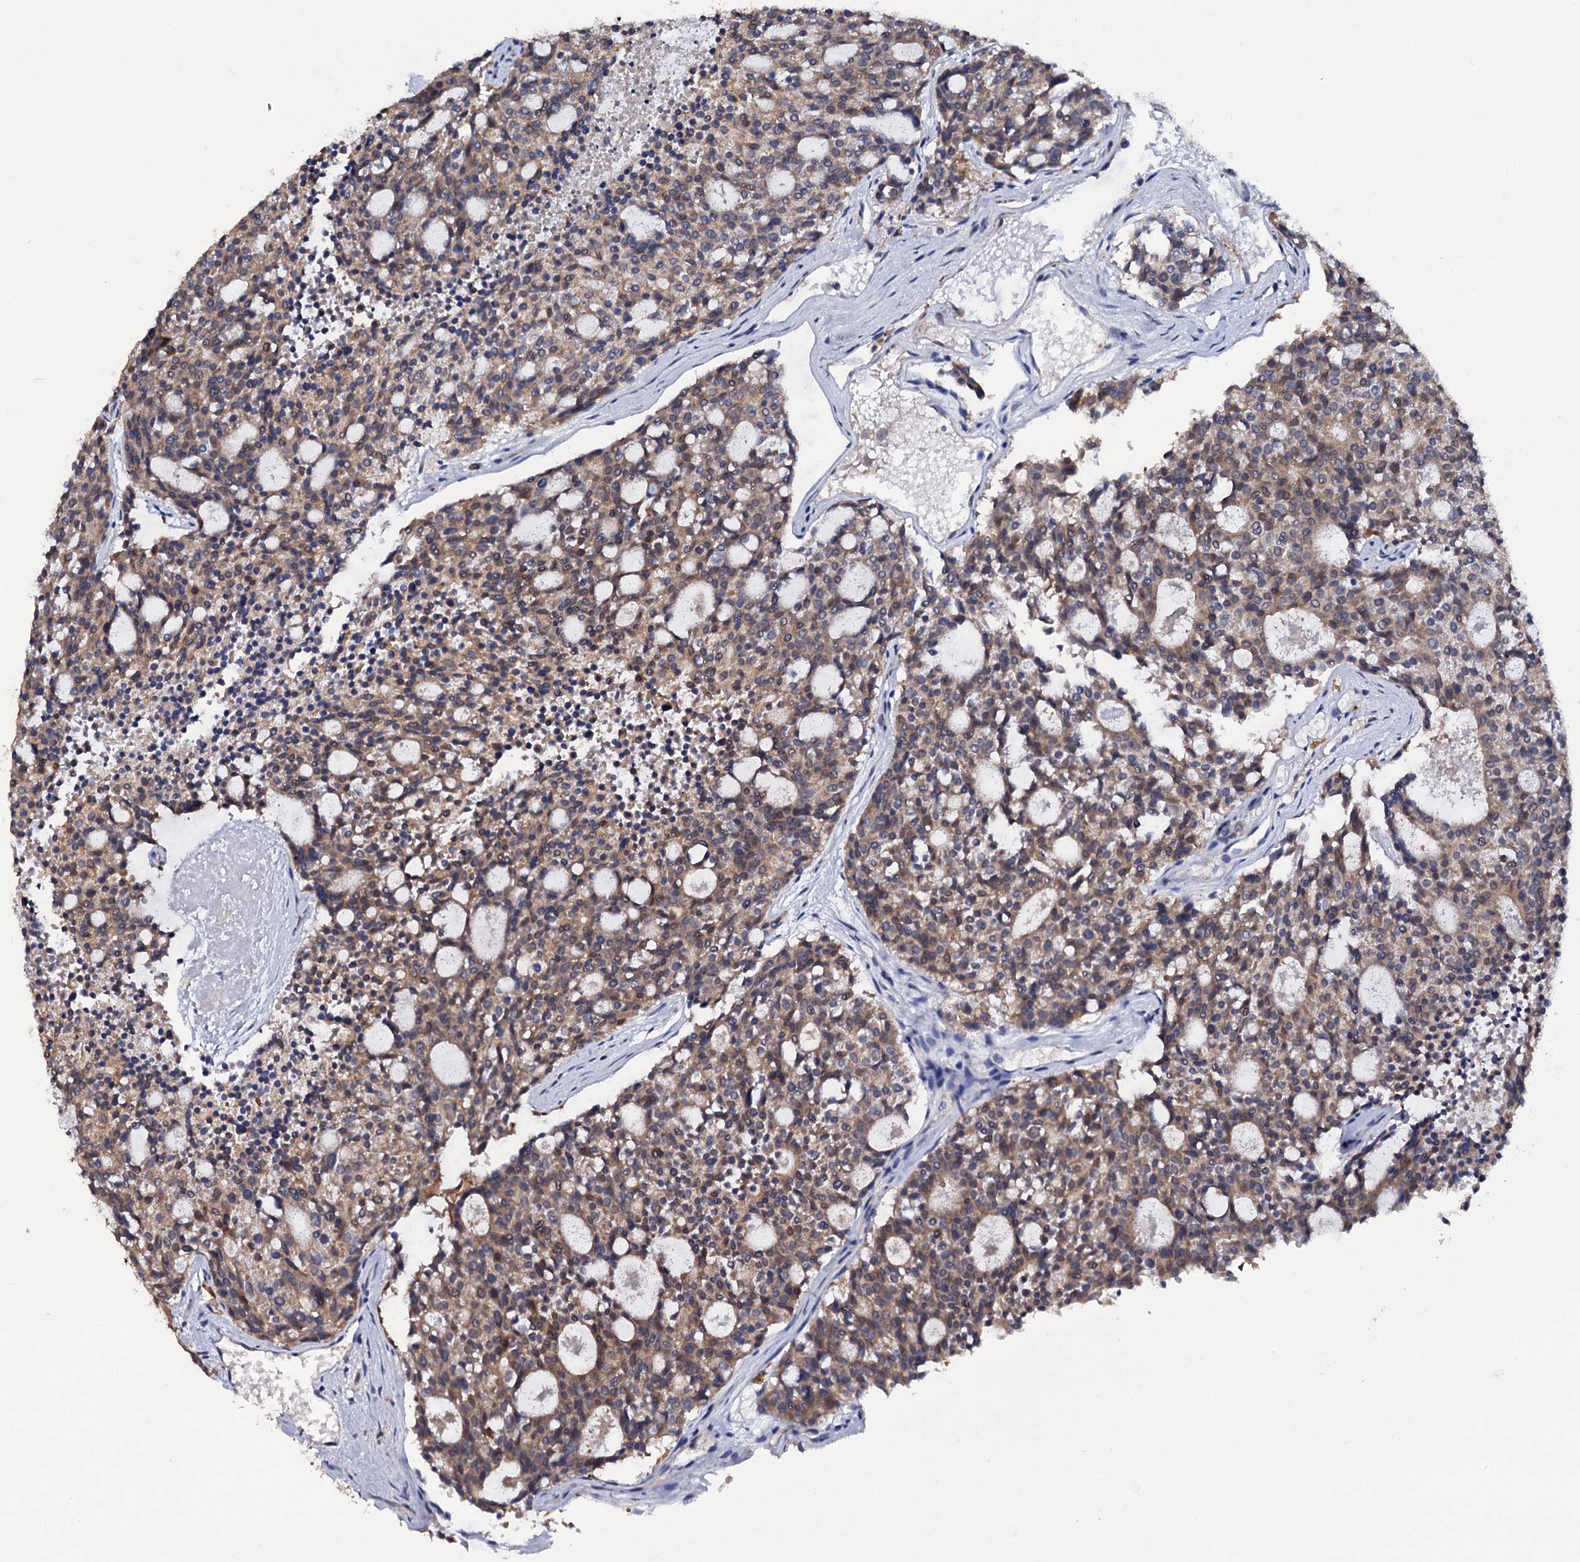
{"staining": {"intensity": "moderate", "quantity": ">75%", "location": "cytoplasmic/membranous"}, "tissue": "carcinoid", "cell_type": "Tumor cells", "image_type": "cancer", "snomed": [{"axis": "morphology", "description": "Carcinoid, malignant, NOS"}, {"axis": "topography", "description": "Pancreas"}], "caption": "Tumor cells exhibit medium levels of moderate cytoplasmic/membranous expression in about >75% of cells in carcinoid (malignant).", "gene": "CRYL1", "patient": {"sex": "female", "age": 54}}